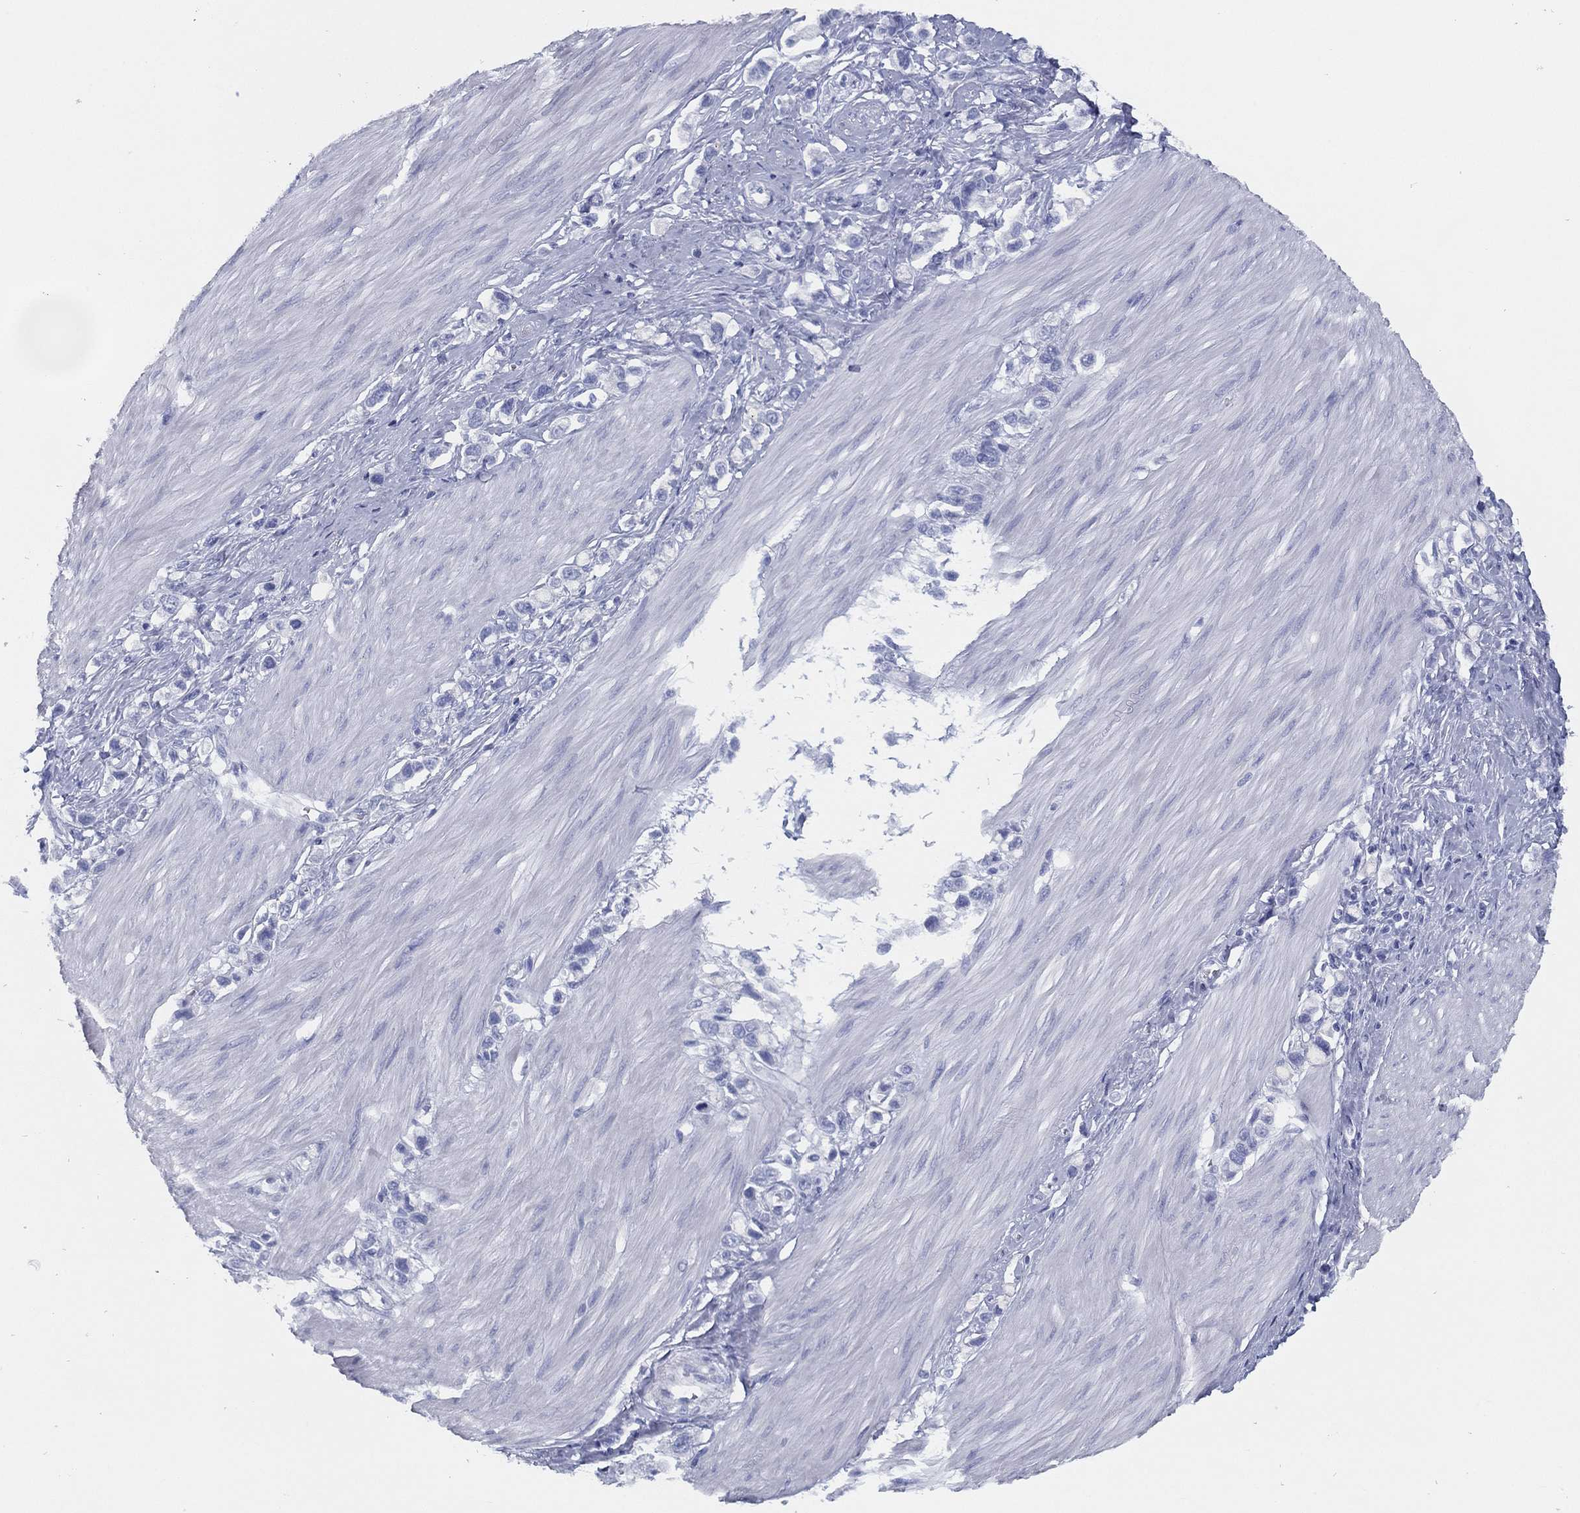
{"staining": {"intensity": "negative", "quantity": "none", "location": "none"}, "tissue": "stomach cancer", "cell_type": "Tumor cells", "image_type": "cancer", "snomed": [{"axis": "morphology", "description": "Normal tissue, NOS"}, {"axis": "morphology", "description": "Adenocarcinoma, NOS"}, {"axis": "morphology", "description": "Adenocarcinoma, High grade"}, {"axis": "topography", "description": "Stomach, upper"}, {"axis": "topography", "description": "Stomach"}], "caption": "Stomach adenocarcinoma (high-grade) stained for a protein using immunohistochemistry (IHC) shows no positivity tumor cells.", "gene": "TMEM252", "patient": {"sex": "female", "age": 65}}